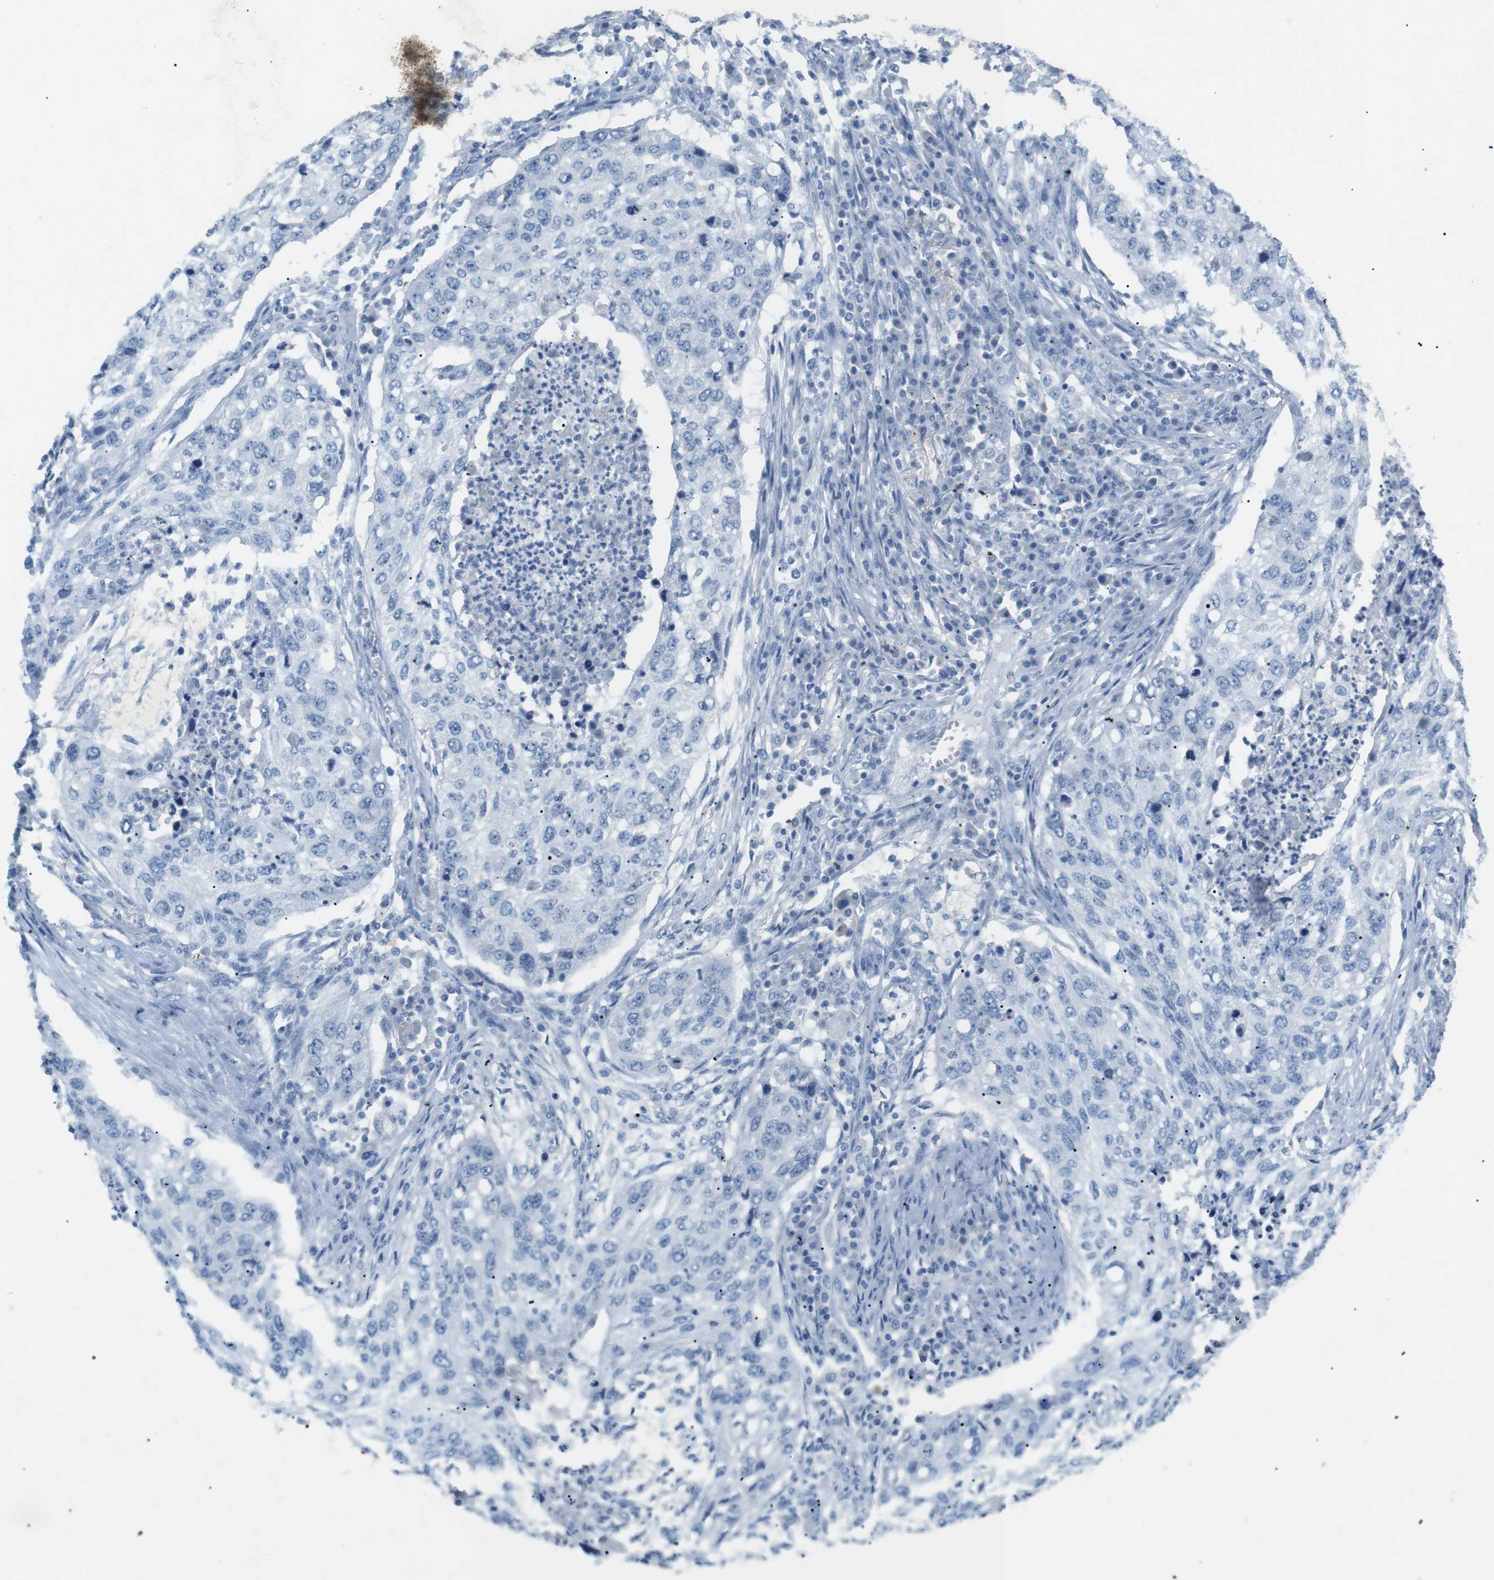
{"staining": {"intensity": "negative", "quantity": "none", "location": "none"}, "tissue": "lung cancer", "cell_type": "Tumor cells", "image_type": "cancer", "snomed": [{"axis": "morphology", "description": "Squamous cell carcinoma, NOS"}, {"axis": "topography", "description": "Lung"}], "caption": "Immunohistochemistry (IHC) image of neoplastic tissue: lung squamous cell carcinoma stained with DAB (3,3'-diaminobenzidine) shows no significant protein expression in tumor cells.", "gene": "SALL4", "patient": {"sex": "female", "age": 63}}